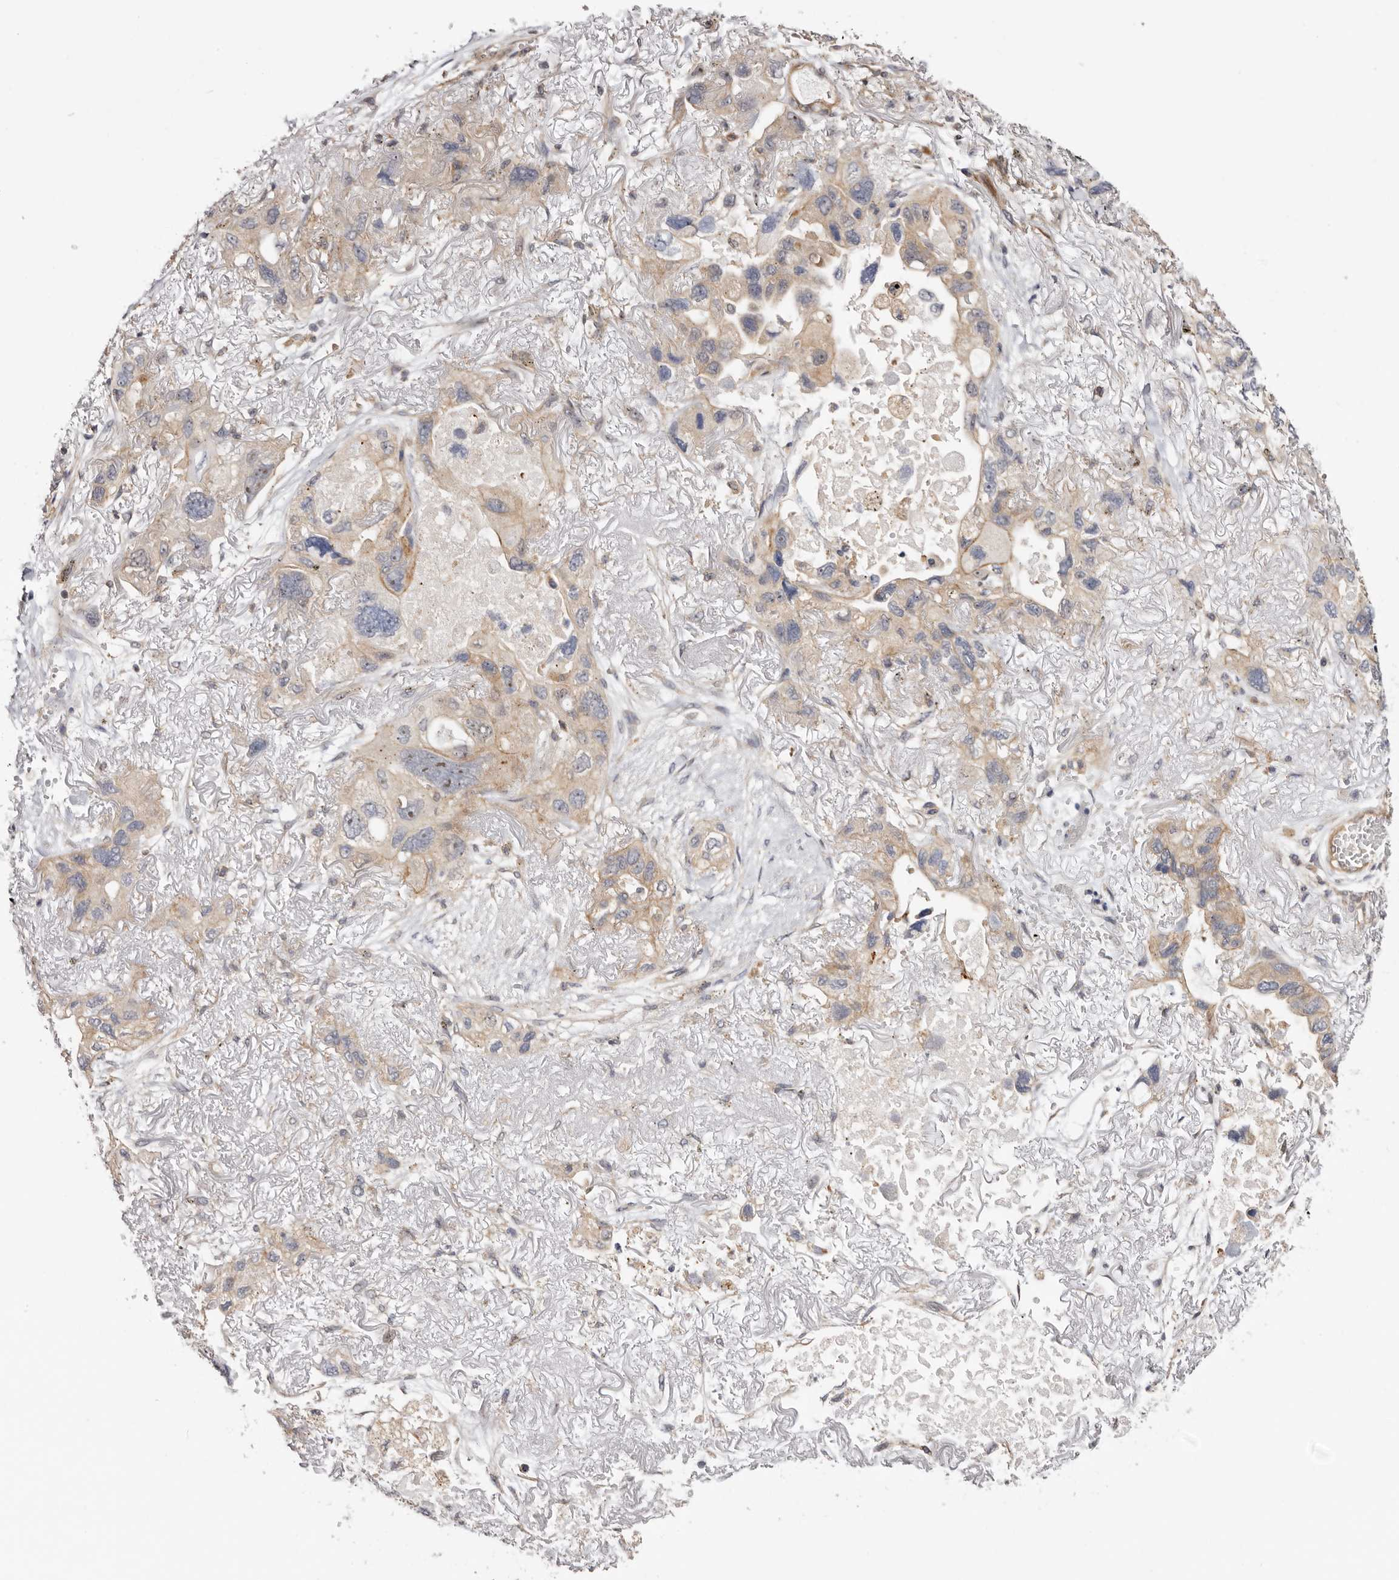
{"staining": {"intensity": "weak", "quantity": "<25%", "location": "cytoplasmic/membranous,nuclear"}, "tissue": "lung cancer", "cell_type": "Tumor cells", "image_type": "cancer", "snomed": [{"axis": "morphology", "description": "Squamous cell carcinoma, NOS"}, {"axis": "topography", "description": "Lung"}], "caption": "Protein analysis of lung cancer (squamous cell carcinoma) displays no significant expression in tumor cells.", "gene": "PANK4", "patient": {"sex": "female", "age": 73}}